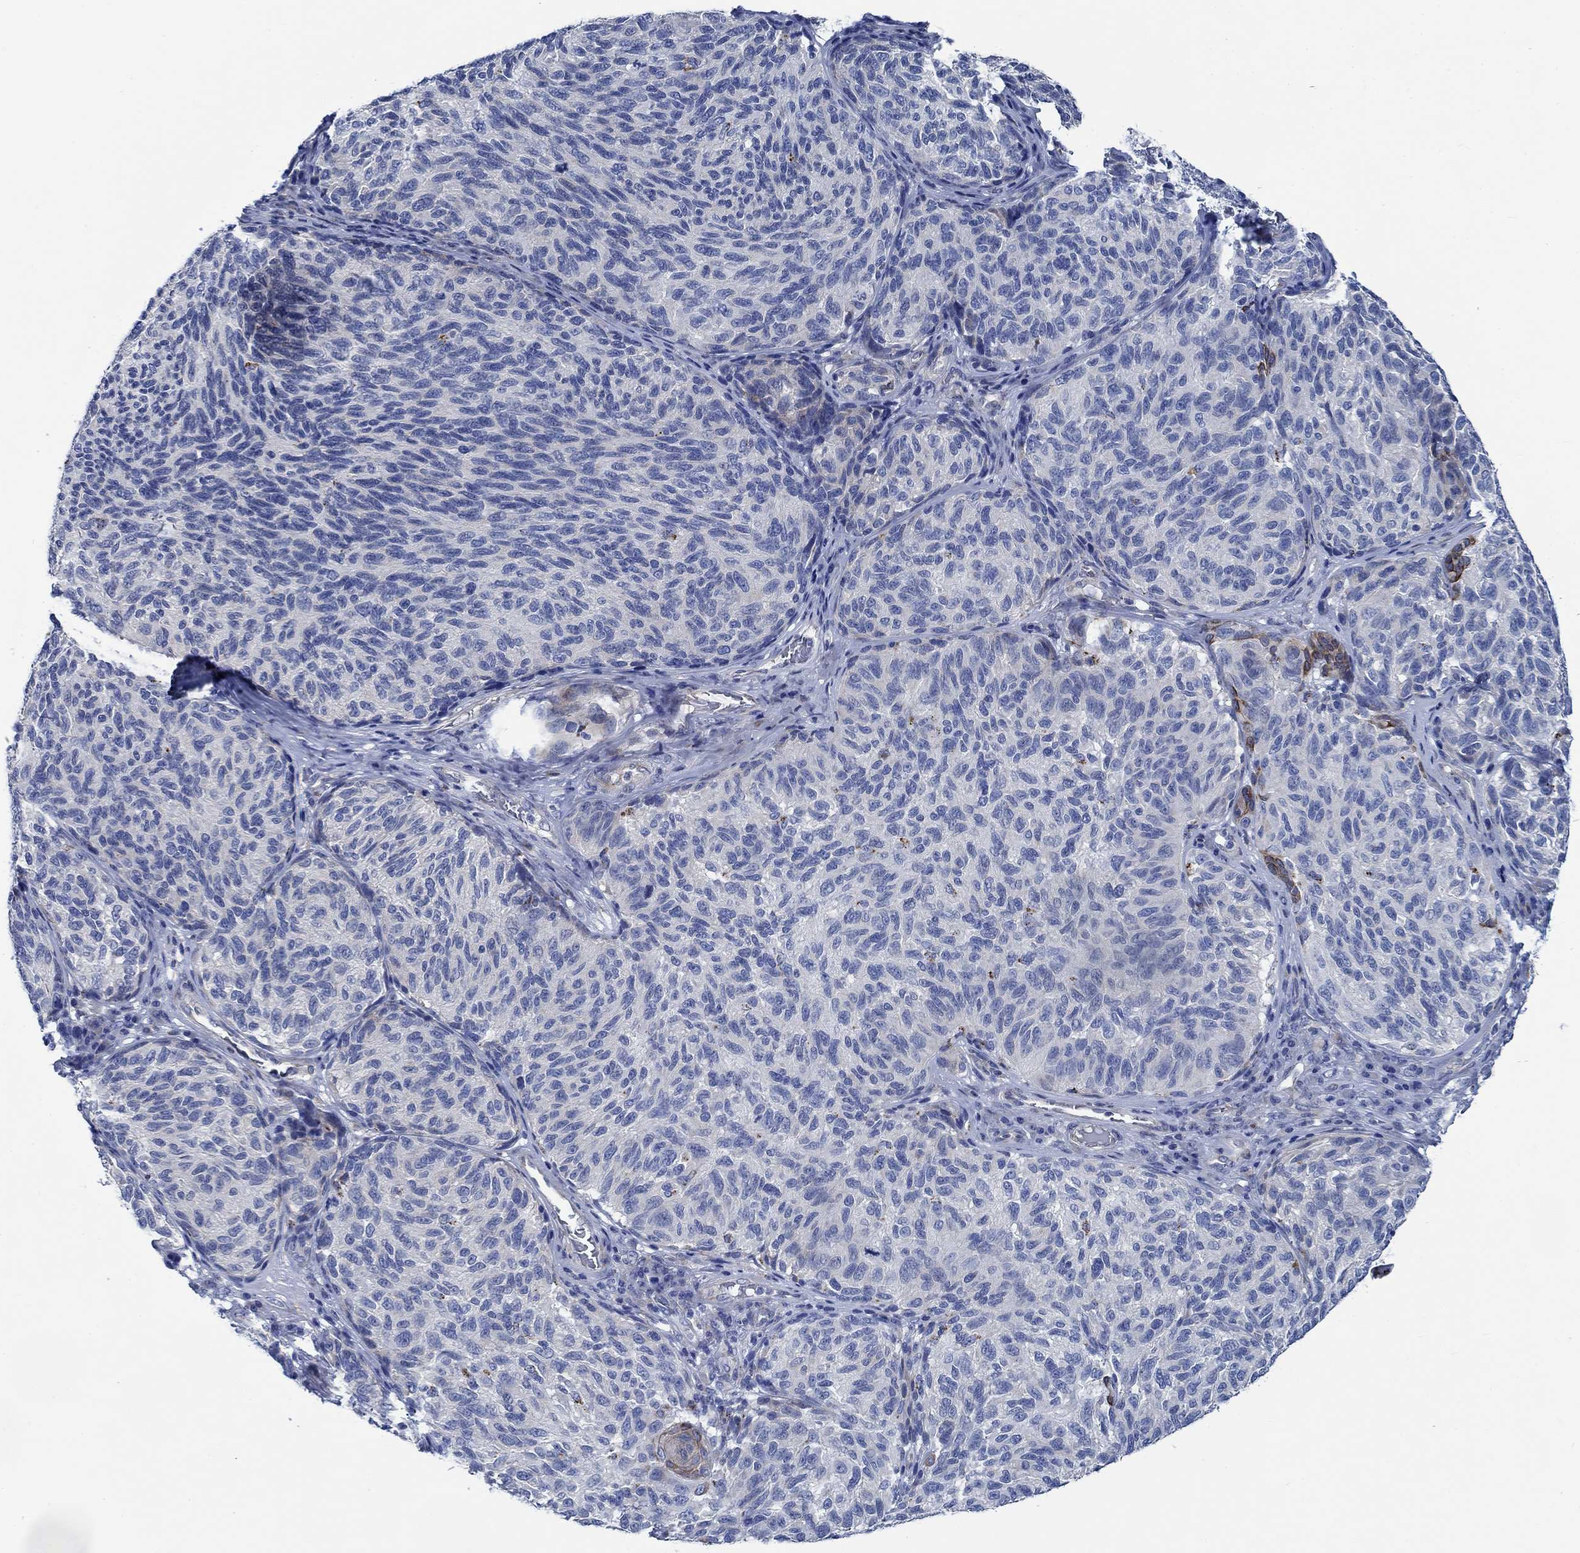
{"staining": {"intensity": "negative", "quantity": "none", "location": "none"}, "tissue": "melanoma", "cell_type": "Tumor cells", "image_type": "cancer", "snomed": [{"axis": "morphology", "description": "Malignant melanoma, NOS"}, {"axis": "topography", "description": "Skin"}], "caption": "This image is of malignant melanoma stained with immunohistochemistry (IHC) to label a protein in brown with the nuclei are counter-stained blue. There is no staining in tumor cells. (DAB immunohistochemistry with hematoxylin counter stain).", "gene": "SVEP1", "patient": {"sex": "female", "age": 73}}